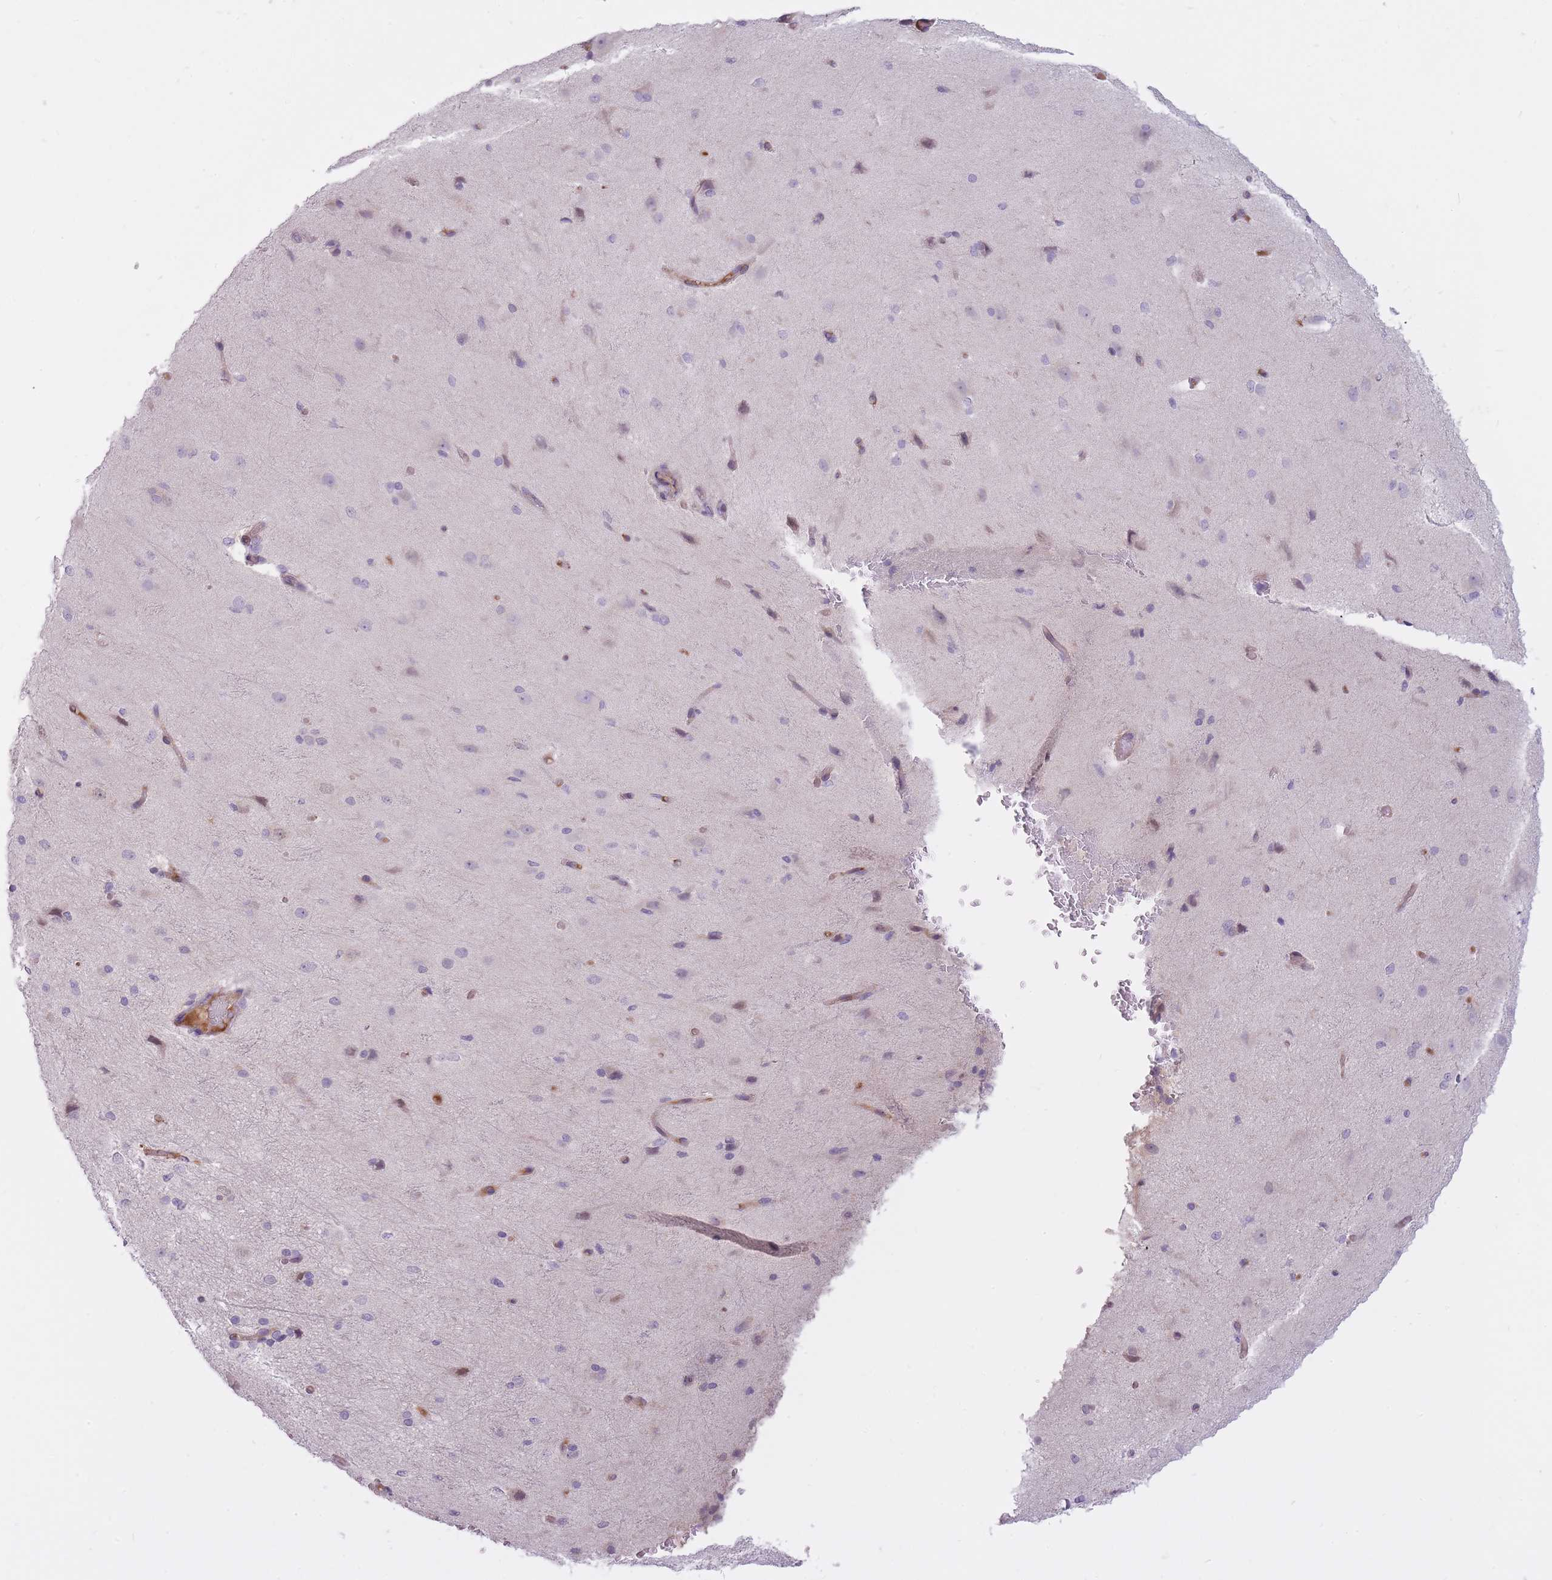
{"staining": {"intensity": "negative", "quantity": "none", "location": "none"}, "tissue": "cerebral cortex", "cell_type": "Endothelial cells", "image_type": "normal", "snomed": [{"axis": "morphology", "description": "Normal tissue, NOS"}, {"axis": "morphology", "description": "Inflammation, NOS"}, {"axis": "topography", "description": "Cerebral cortex"}], "caption": "Immunohistochemical staining of normal cerebral cortex displays no significant positivity in endothelial cells.", "gene": "PGRMC2", "patient": {"sex": "male", "age": 6}}